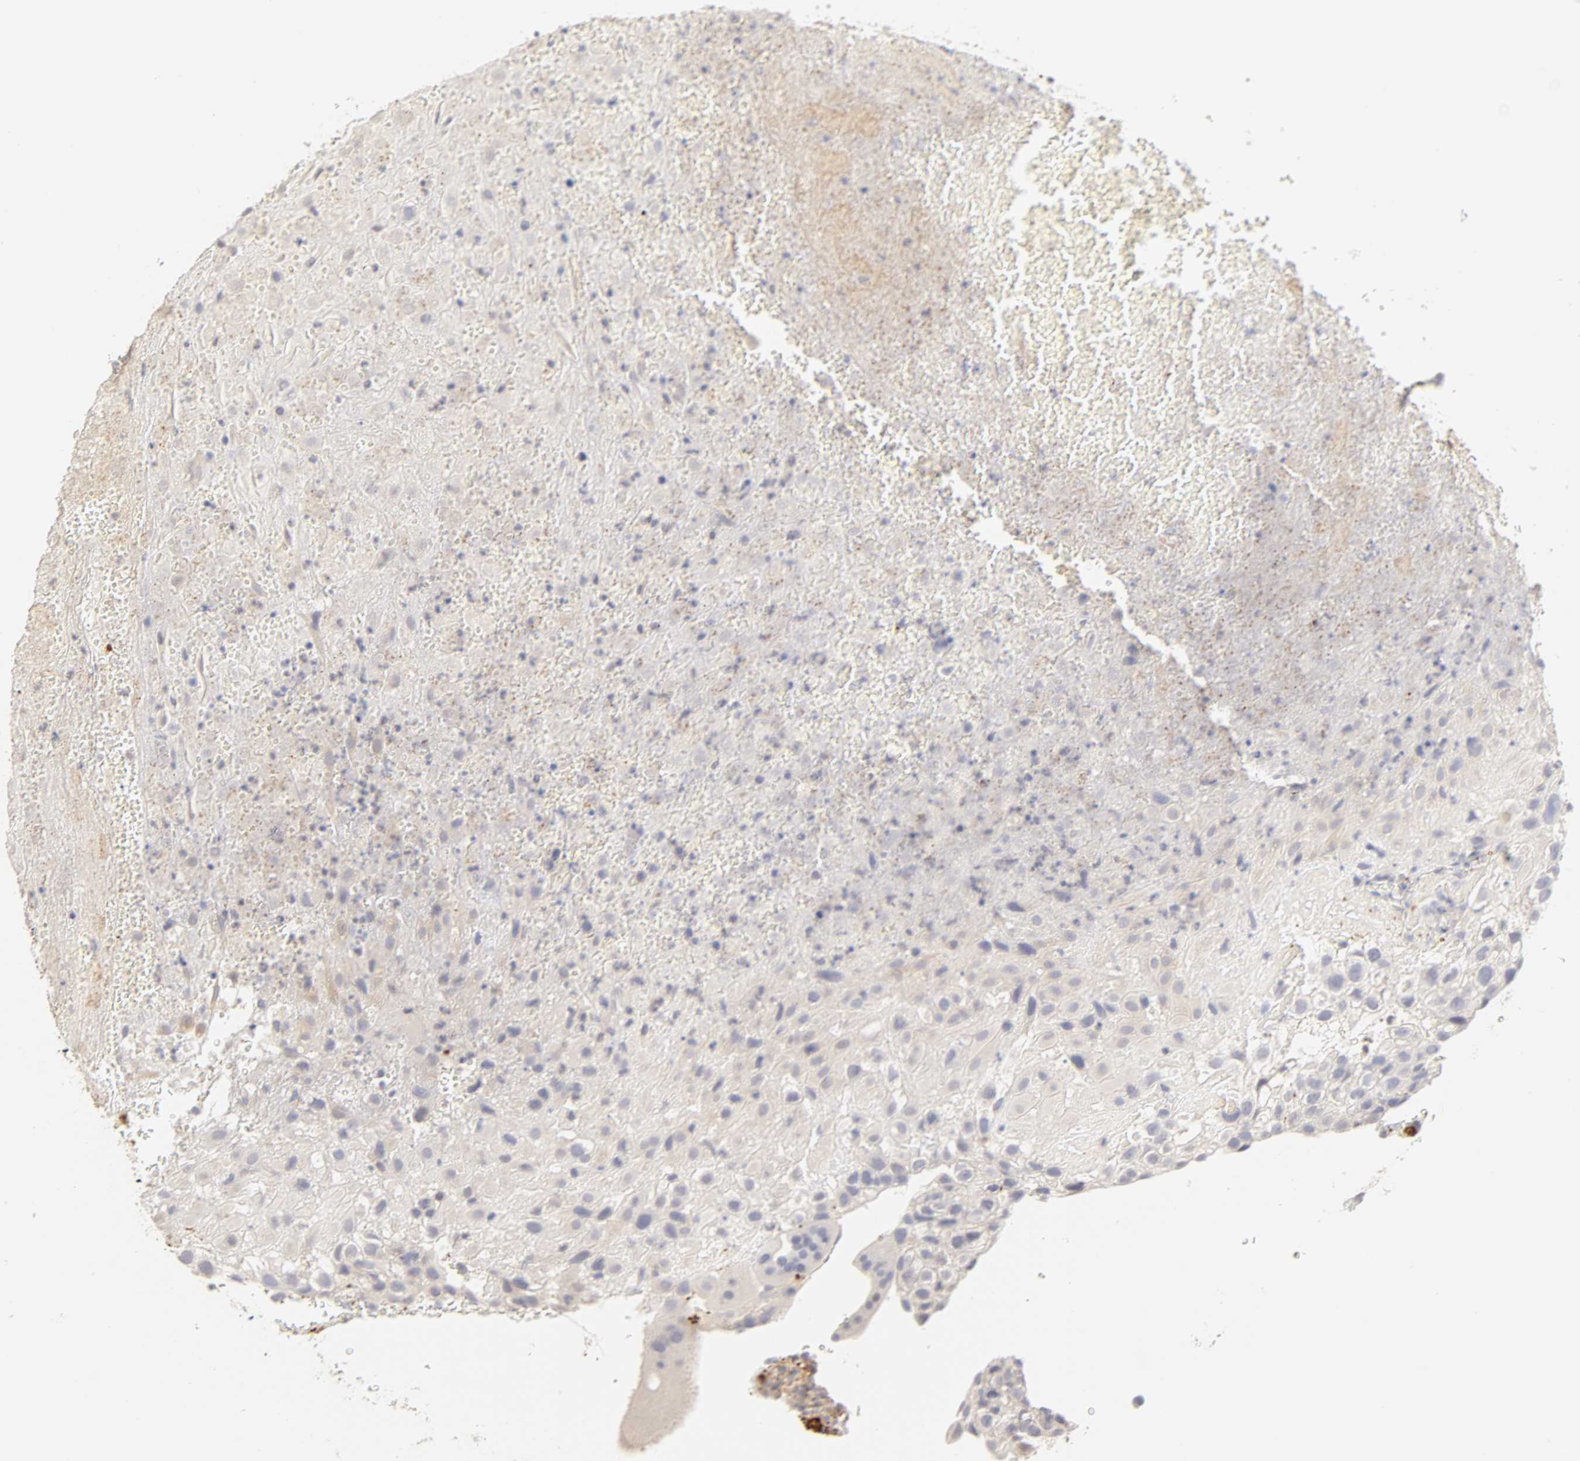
{"staining": {"intensity": "weak", "quantity": "25%-75%", "location": "cytoplasmic/membranous"}, "tissue": "placenta", "cell_type": "Decidual cells", "image_type": "normal", "snomed": [{"axis": "morphology", "description": "Normal tissue, NOS"}, {"axis": "topography", "description": "Placenta"}], "caption": "Placenta stained with immunohistochemistry (IHC) reveals weak cytoplasmic/membranous expression in approximately 25%-75% of decidual cells. (DAB = brown stain, brightfield microscopy at high magnification).", "gene": "CYP4B1", "patient": {"sex": "female", "age": 19}}